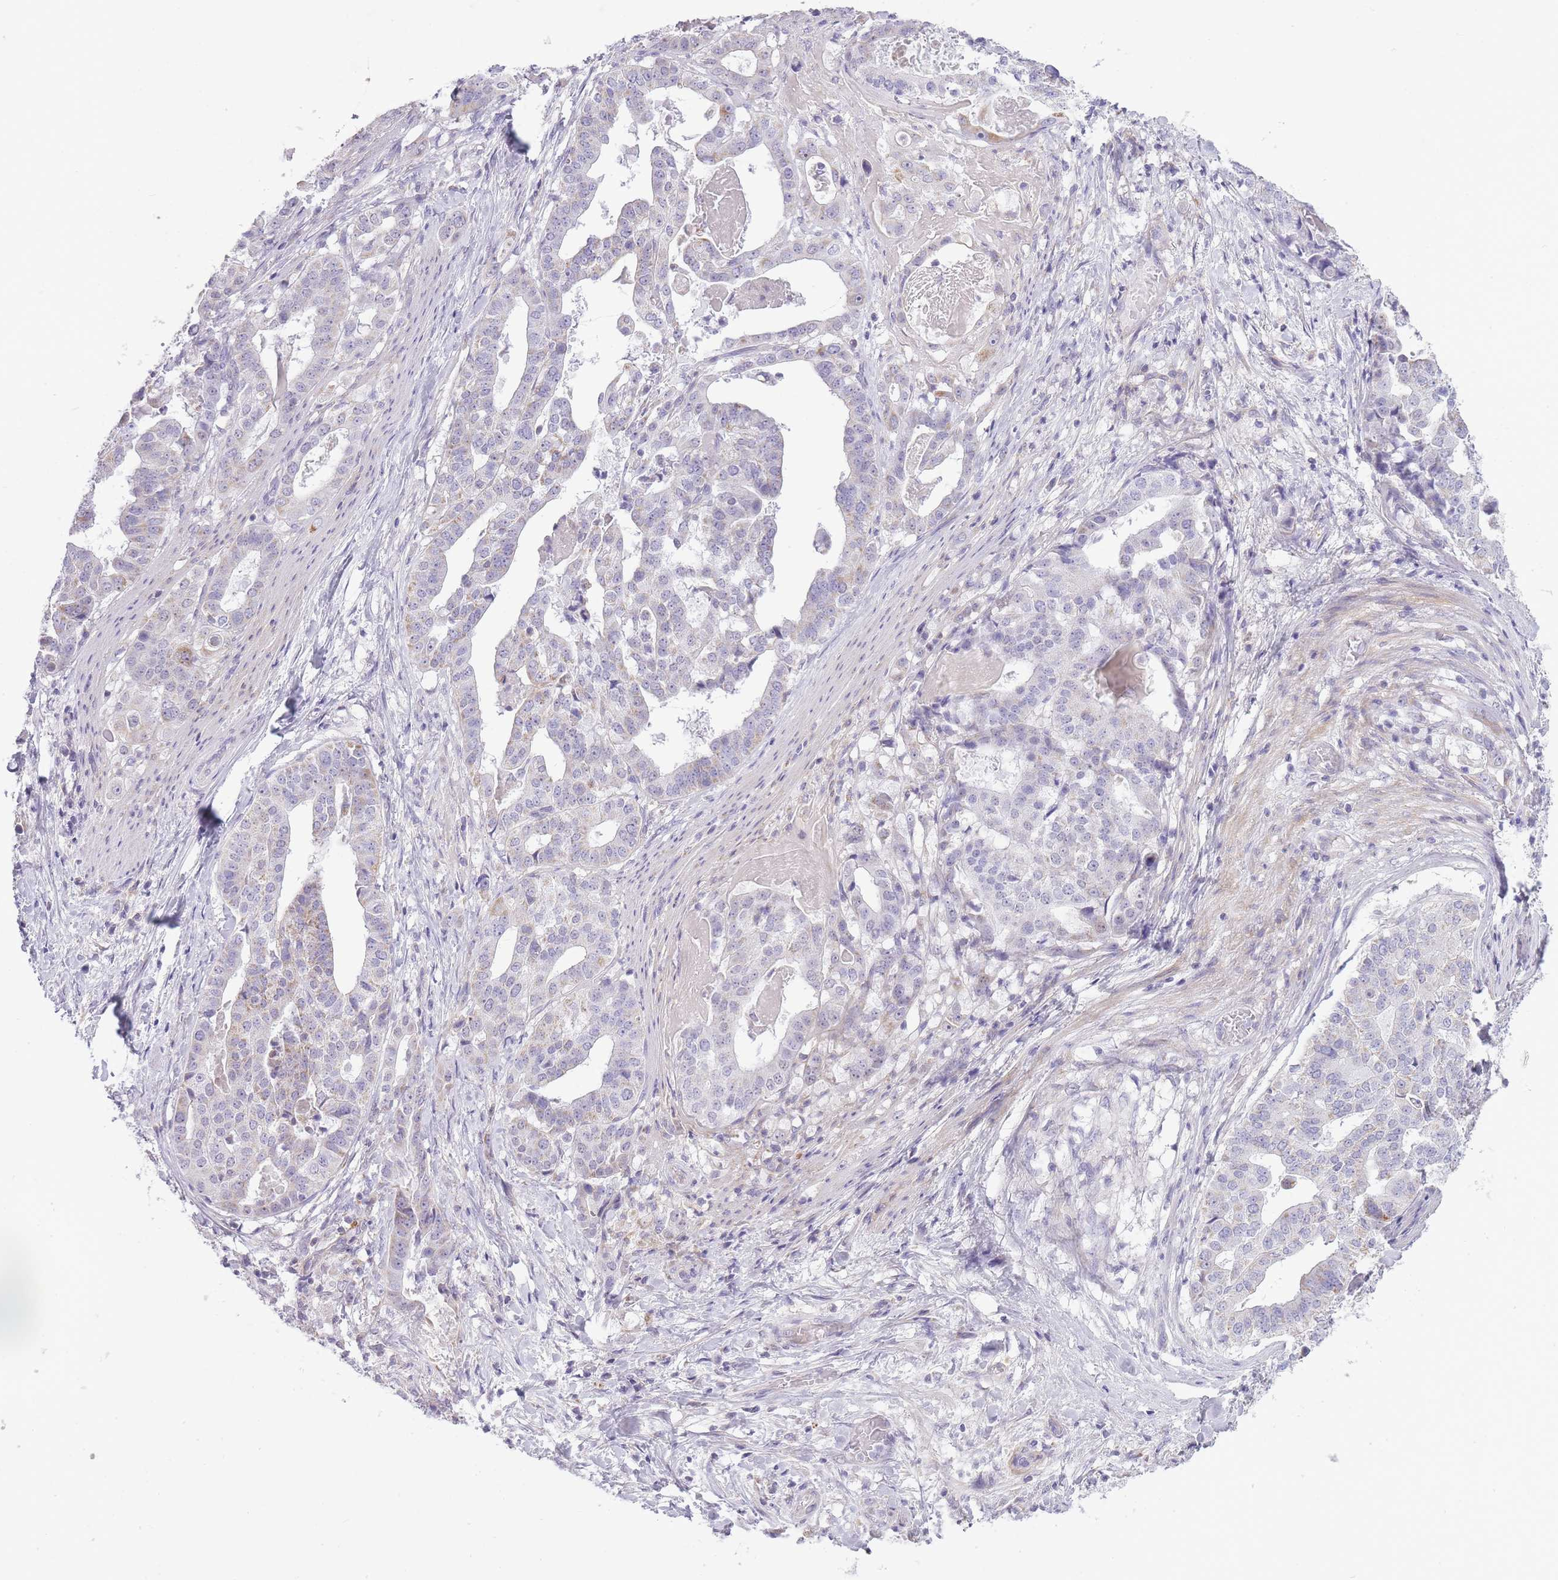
{"staining": {"intensity": "negative", "quantity": "none", "location": "none"}, "tissue": "stomach cancer", "cell_type": "Tumor cells", "image_type": "cancer", "snomed": [{"axis": "morphology", "description": "Adenocarcinoma, NOS"}, {"axis": "topography", "description": "Stomach"}], "caption": "Tumor cells are negative for protein expression in human stomach adenocarcinoma.", "gene": "ZBTB24", "patient": {"sex": "male", "age": 48}}